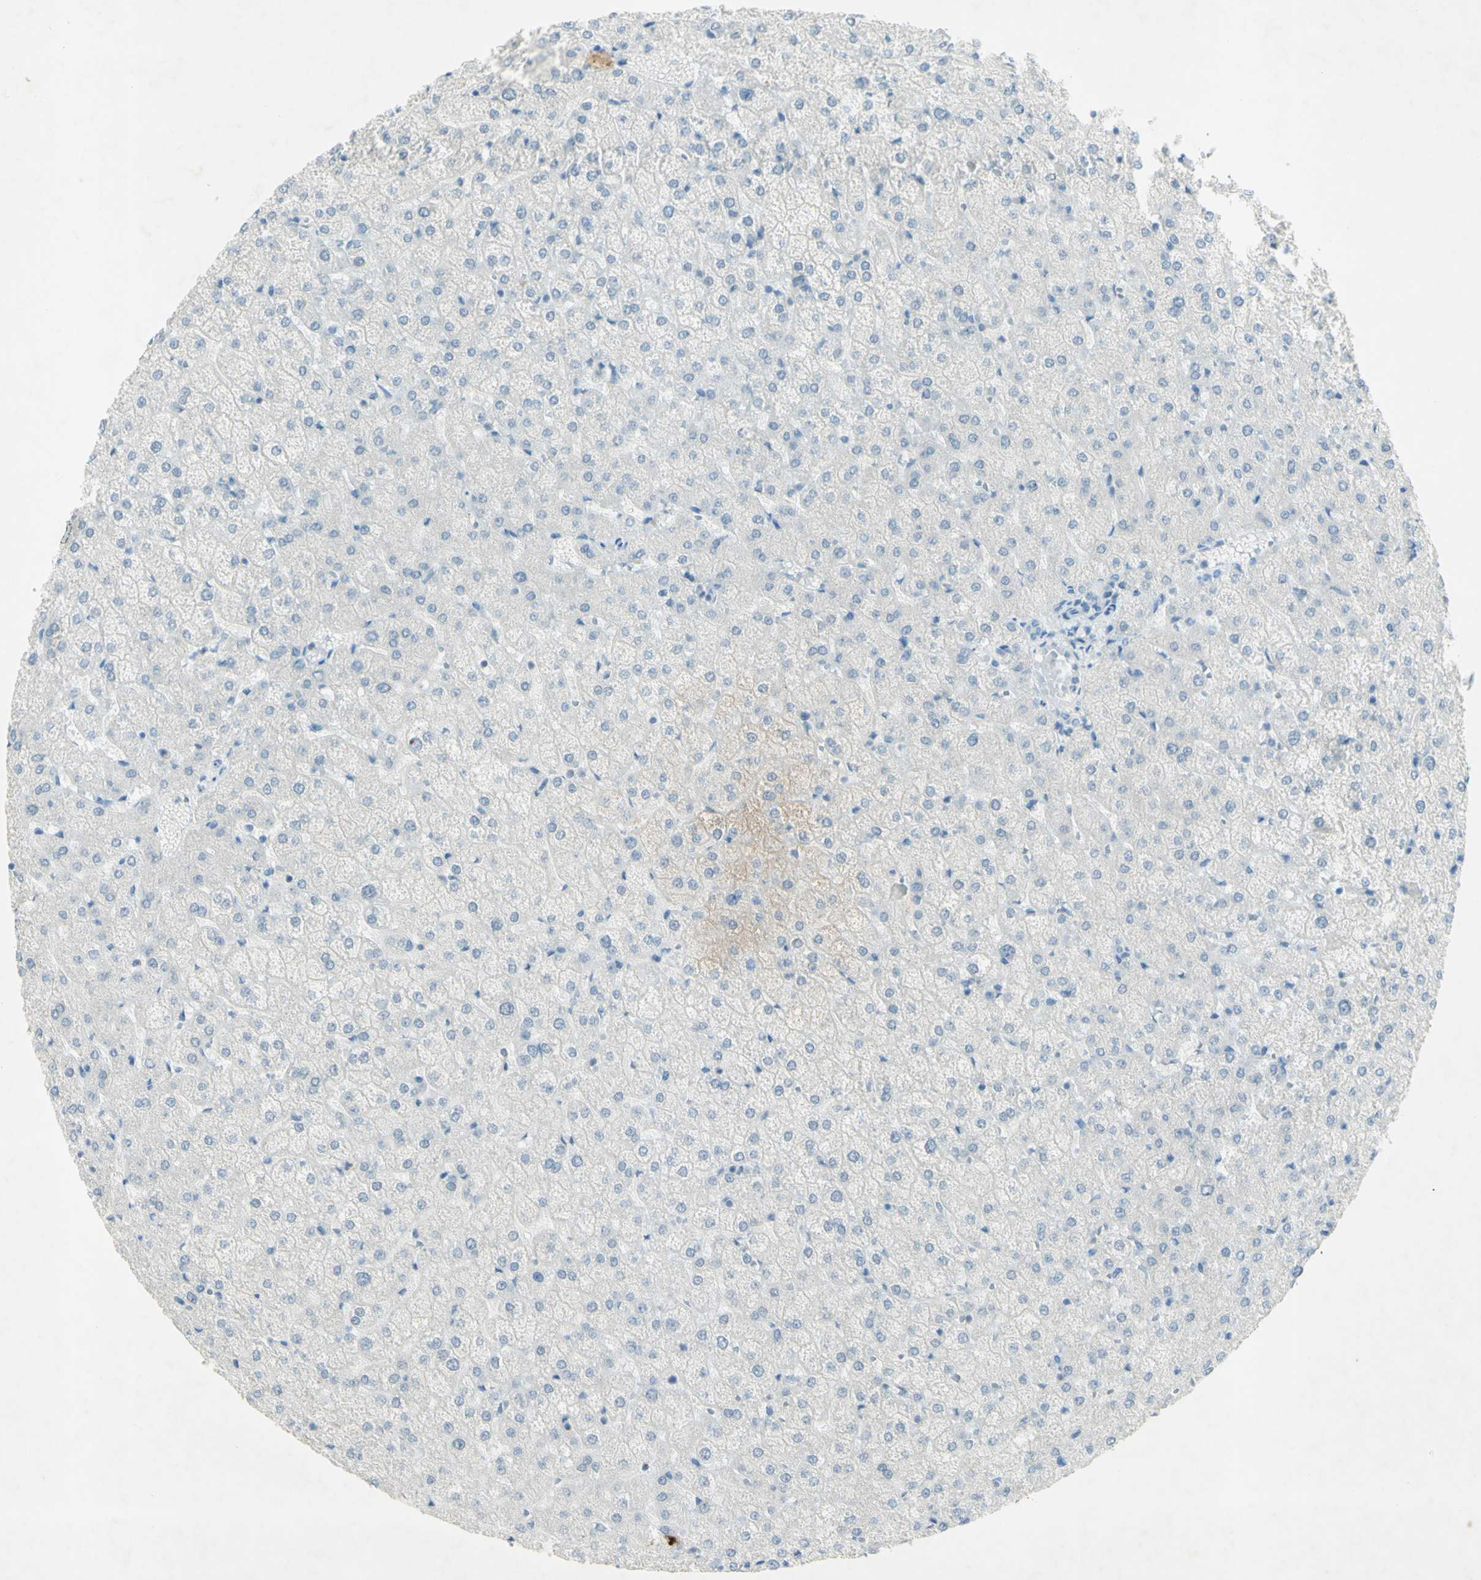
{"staining": {"intensity": "negative", "quantity": "none", "location": "none"}, "tissue": "liver", "cell_type": "Cholangiocytes", "image_type": "normal", "snomed": [{"axis": "morphology", "description": "Normal tissue, NOS"}, {"axis": "topography", "description": "Liver"}], "caption": "Cholangiocytes show no significant staining in benign liver. (DAB immunohistochemistry, high magnification).", "gene": "GDF15", "patient": {"sex": "female", "age": 32}}